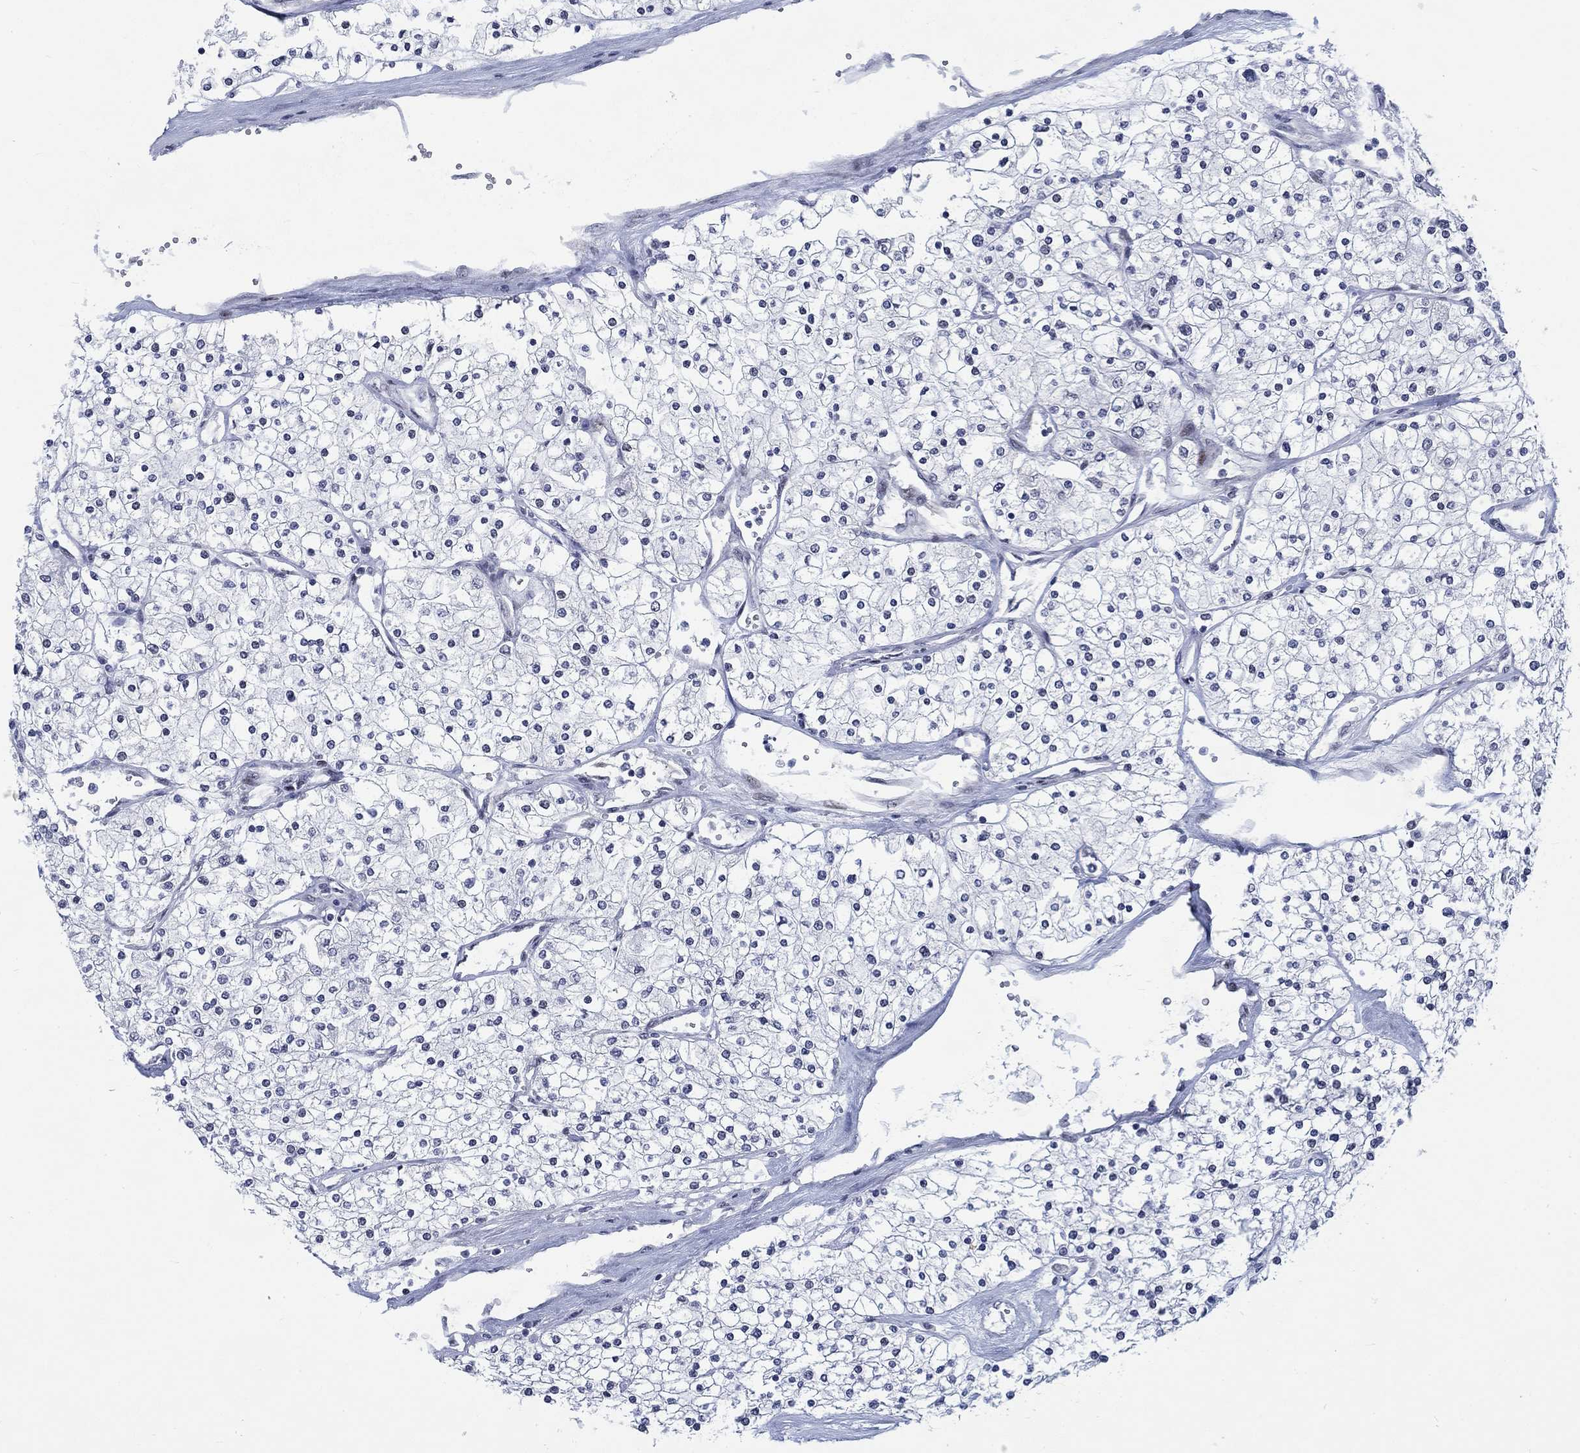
{"staining": {"intensity": "negative", "quantity": "none", "location": "none"}, "tissue": "renal cancer", "cell_type": "Tumor cells", "image_type": "cancer", "snomed": [{"axis": "morphology", "description": "Adenocarcinoma, NOS"}, {"axis": "topography", "description": "Kidney"}], "caption": "DAB immunohistochemical staining of renal cancer (adenocarcinoma) reveals no significant staining in tumor cells. (Brightfield microscopy of DAB IHC at high magnification).", "gene": "NEU3", "patient": {"sex": "male", "age": 80}}